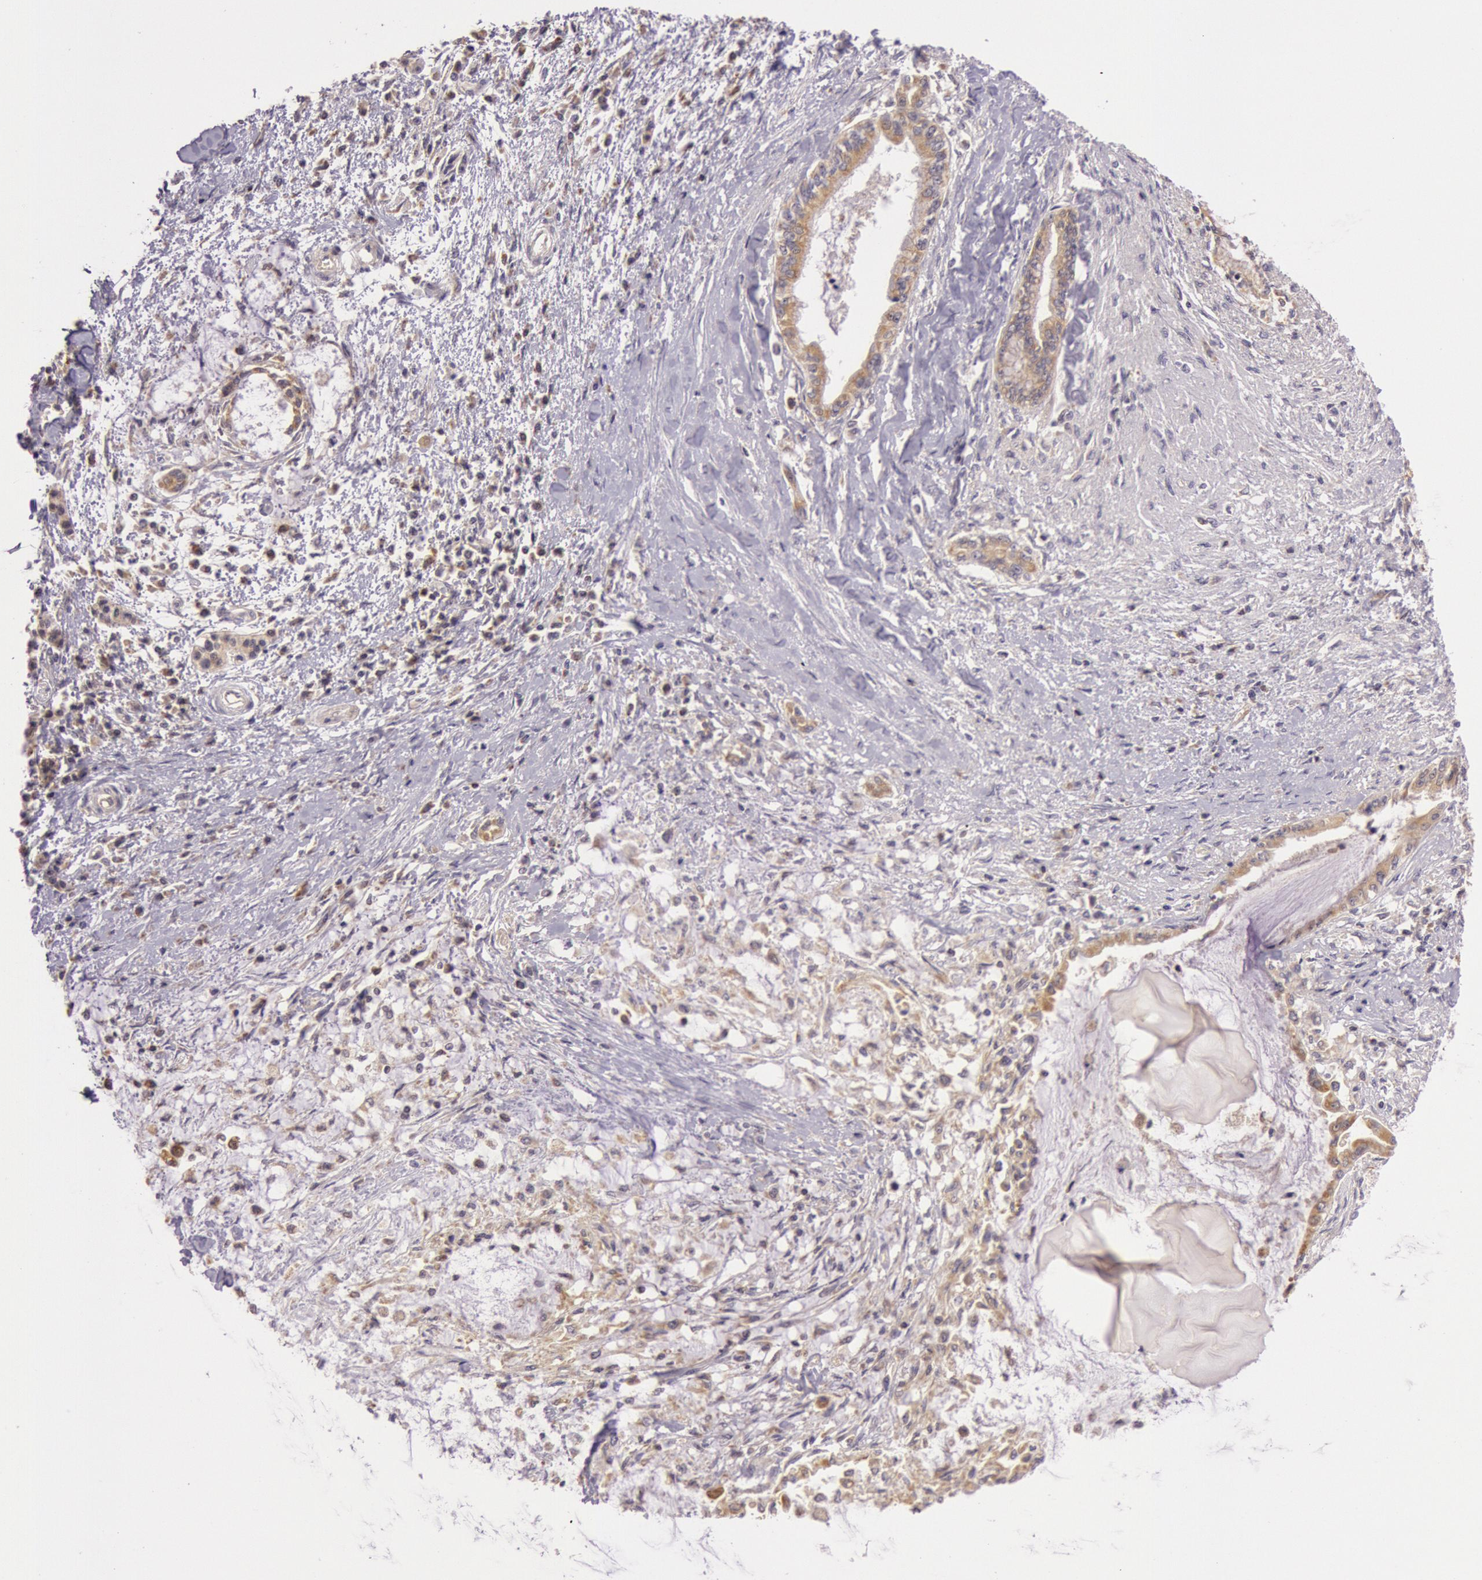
{"staining": {"intensity": "moderate", "quantity": ">75%", "location": "cytoplasmic/membranous"}, "tissue": "pancreatic cancer", "cell_type": "Tumor cells", "image_type": "cancer", "snomed": [{"axis": "morphology", "description": "Adenocarcinoma, NOS"}, {"axis": "topography", "description": "Pancreas"}], "caption": "The image demonstrates immunohistochemical staining of pancreatic cancer (adenocarcinoma). There is moderate cytoplasmic/membranous positivity is seen in about >75% of tumor cells. The staining was performed using DAB, with brown indicating positive protein expression. Nuclei are stained blue with hematoxylin.", "gene": "CDK16", "patient": {"sex": "female", "age": 64}}